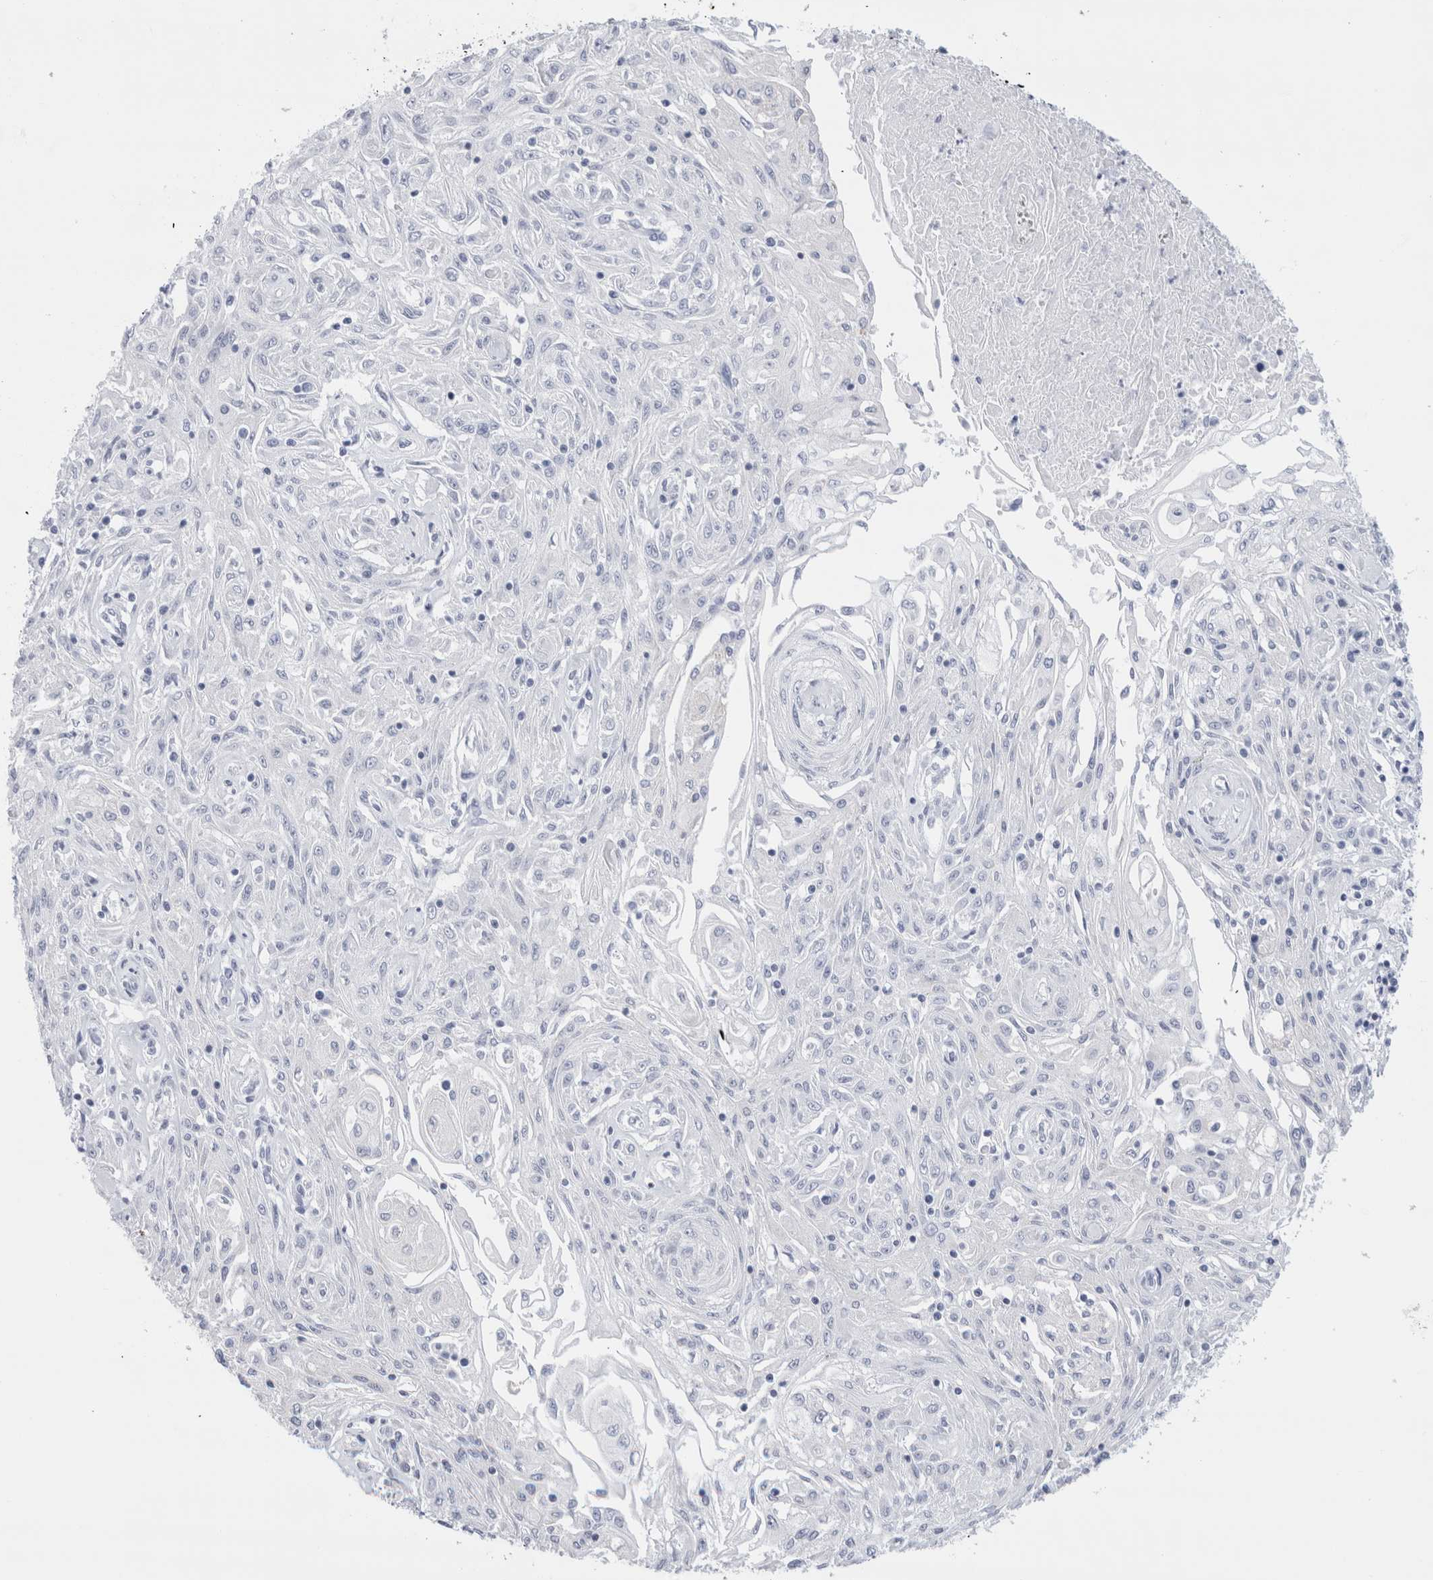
{"staining": {"intensity": "negative", "quantity": "none", "location": "none"}, "tissue": "skin cancer", "cell_type": "Tumor cells", "image_type": "cancer", "snomed": [{"axis": "morphology", "description": "Squamous cell carcinoma, NOS"}, {"axis": "morphology", "description": "Squamous cell carcinoma, metastatic, NOS"}, {"axis": "topography", "description": "Skin"}, {"axis": "topography", "description": "Lymph node"}], "caption": "Tumor cells are negative for protein expression in human skin squamous cell carcinoma.", "gene": "ECHDC2", "patient": {"sex": "male", "age": 75}}